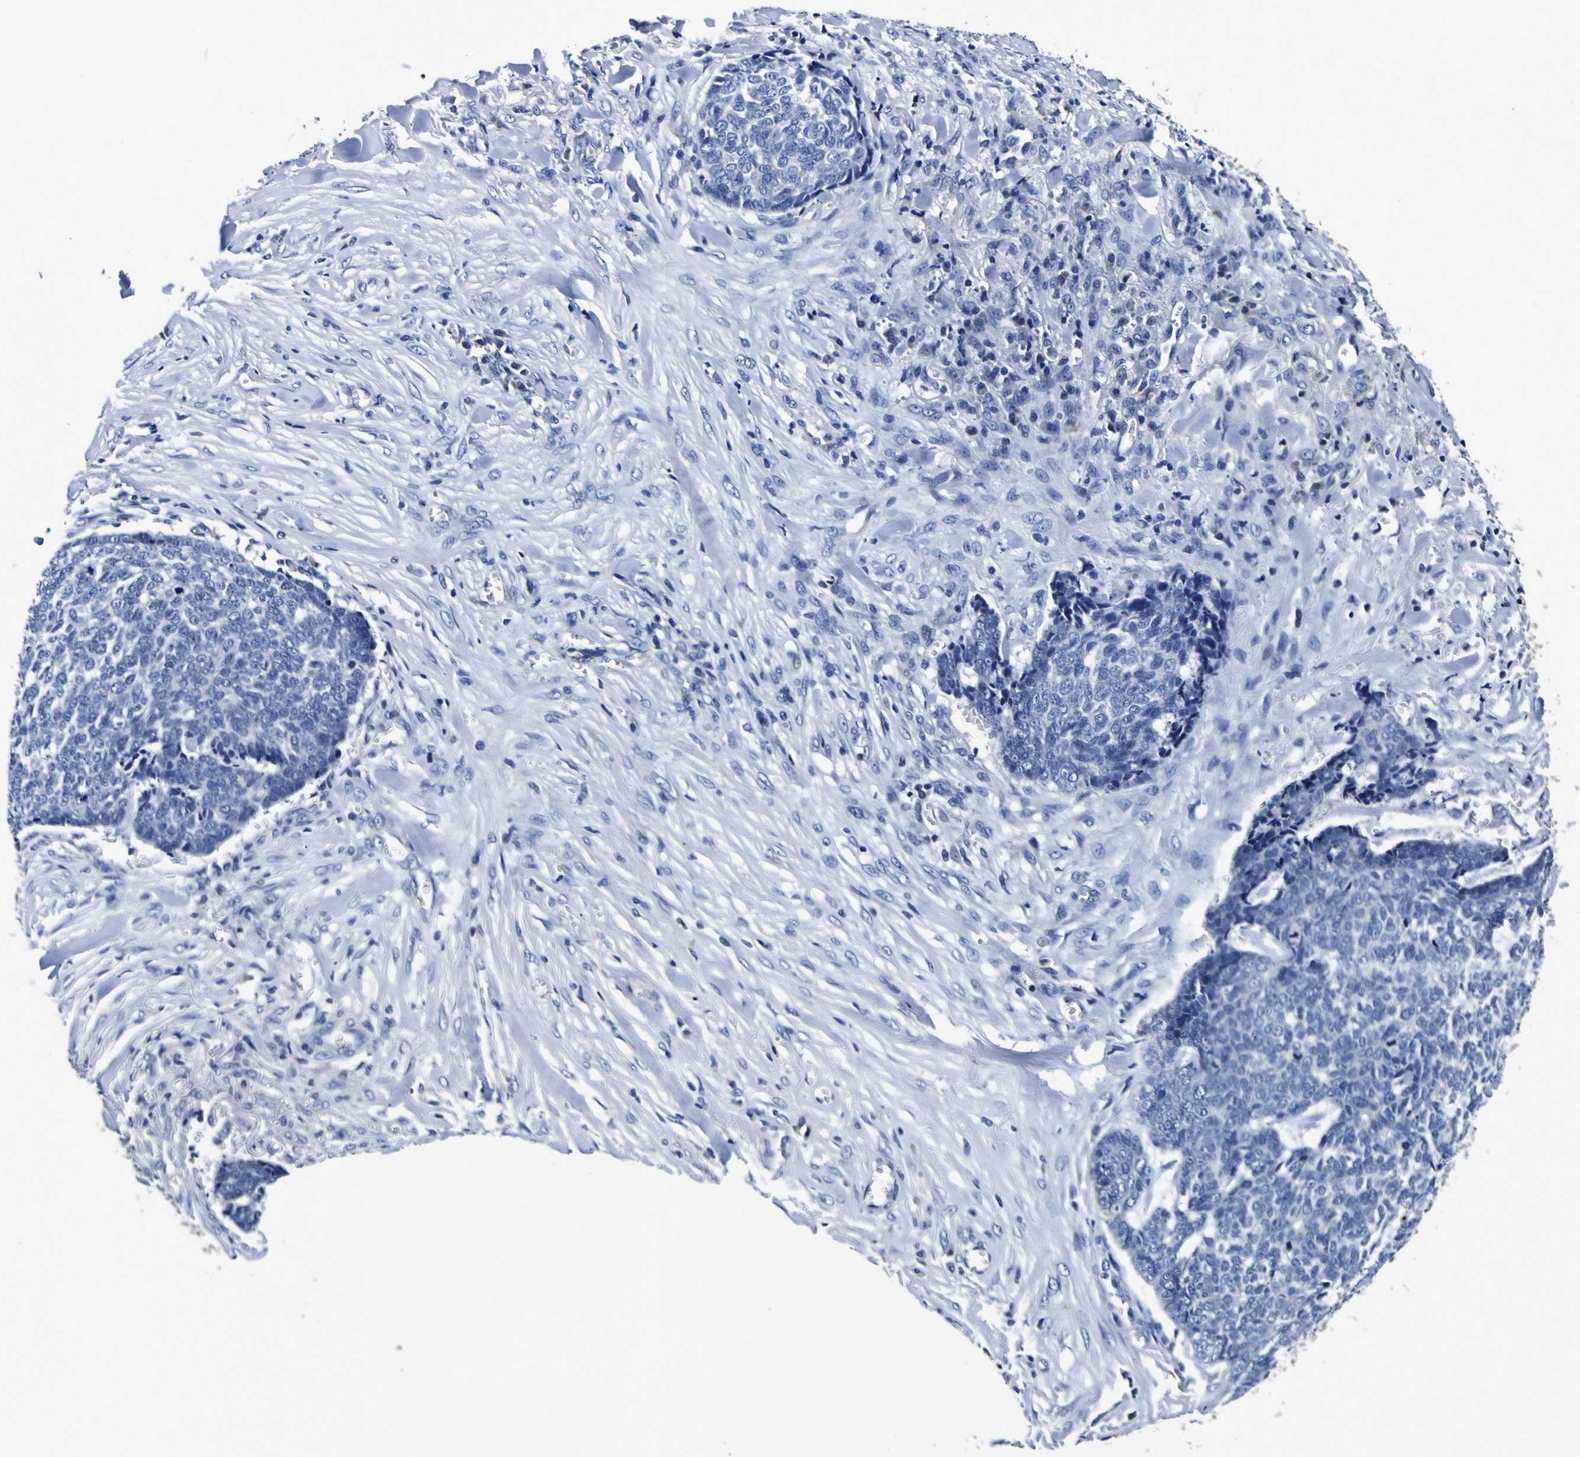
{"staining": {"intensity": "negative", "quantity": "none", "location": "none"}, "tissue": "skin cancer", "cell_type": "Tumor cells", "image_type": "cancer", "snomed": [{"axis": "morphology", "description": "Basal cell carcinoma"}, {"axis": "topography", "description": "Skin"}], "caption": "Protein analysis of skin cancer (basal cell carcinoma) shows no significant positivity in tumor cells. The staining is performed using DAB (3,3'-diaminobenzidine) brown chromogen with nuclei counter-stained in using hematoxylin.", "gene": "PANK4", "patient": {"sex": "male", "age": 84}}